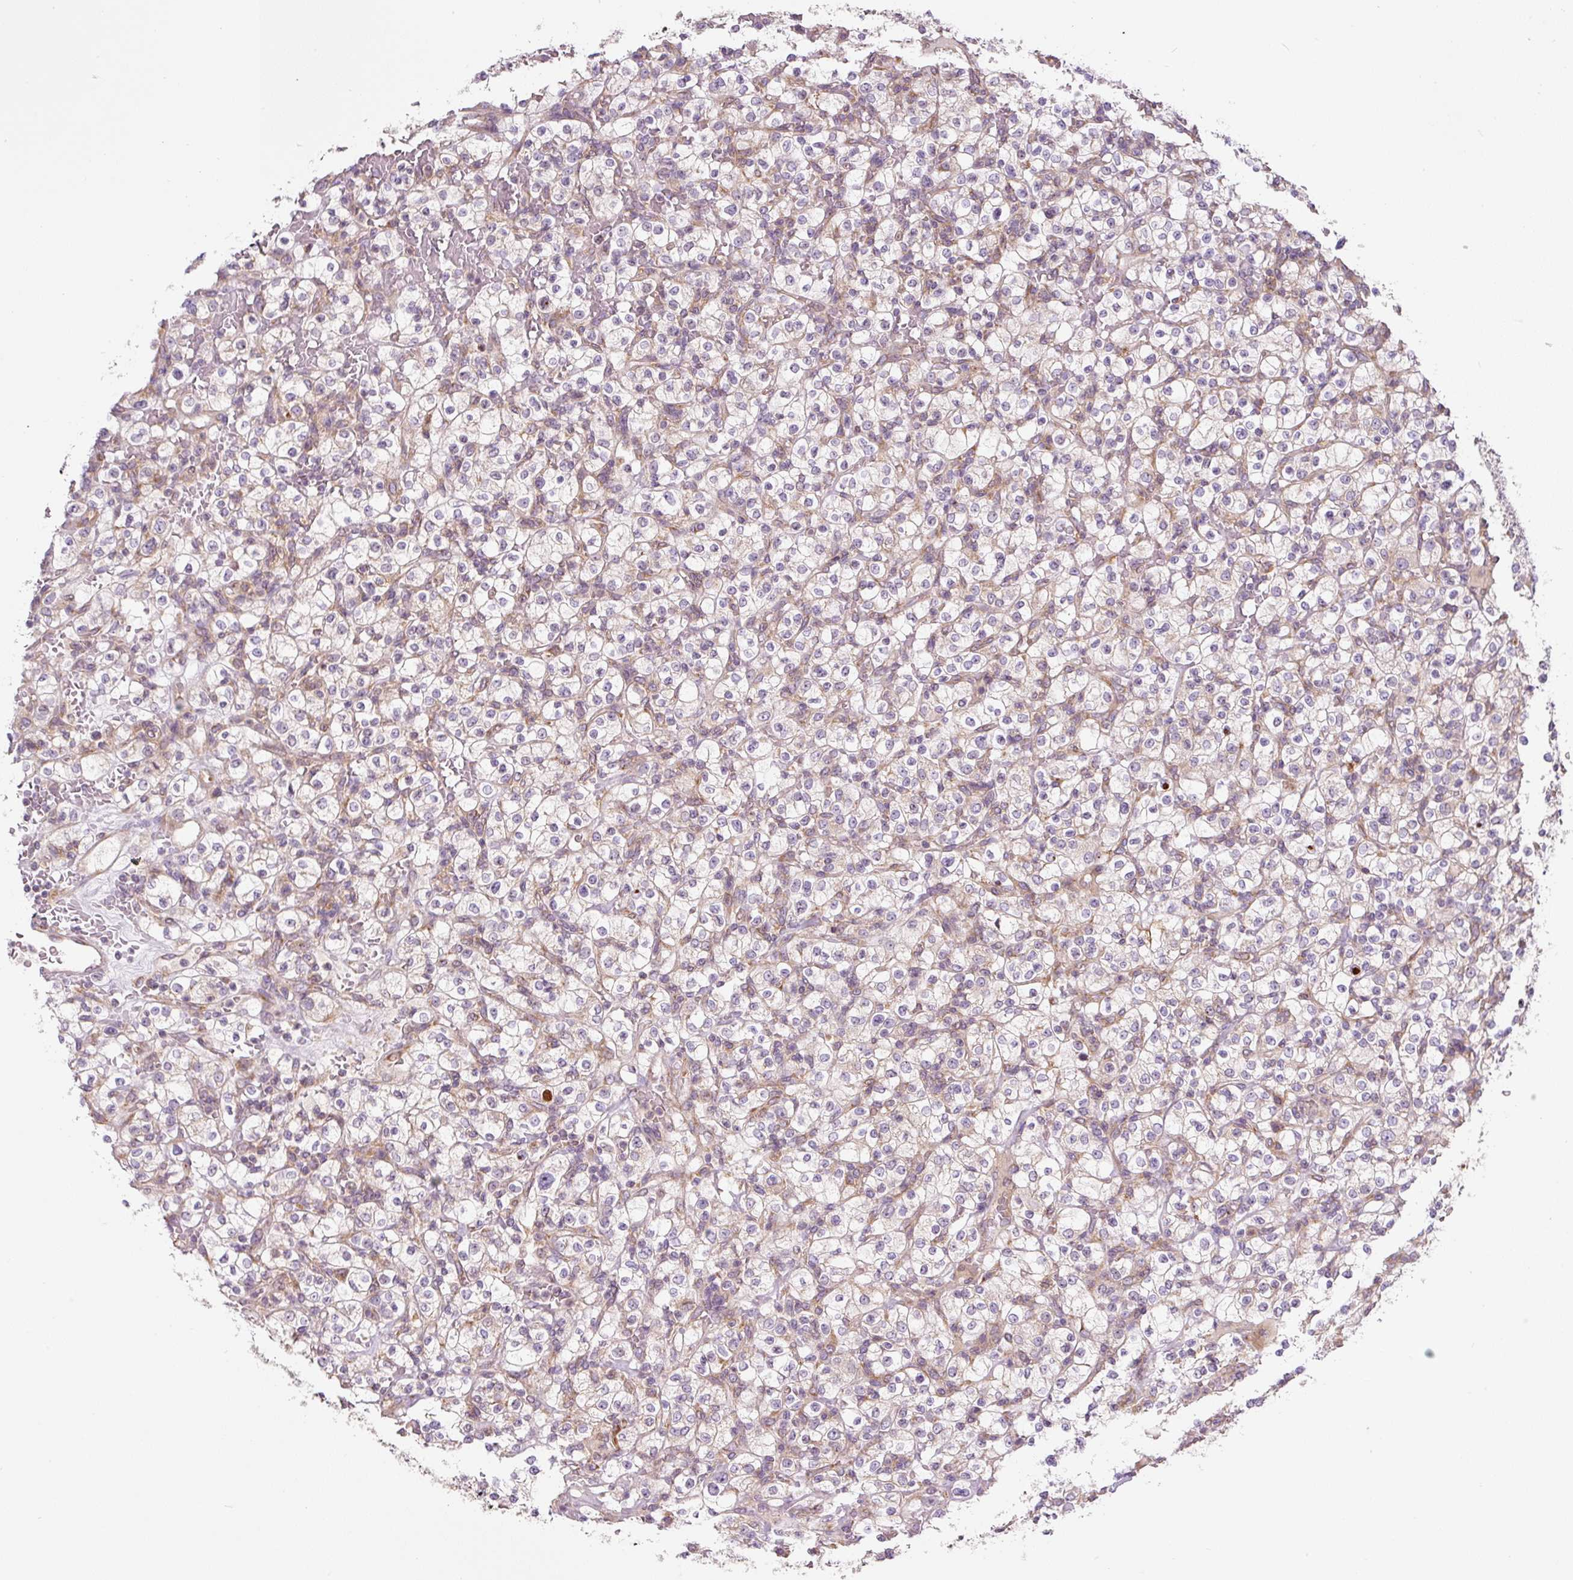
{"staining": {"intensity": "weak", "quantity": "<25%", "location": "cytoplasmic/membranous"}, "tissue": "renal cancer", "cell_type": "Tumor cells", "image_type": "cancer", "snomed": [{"axis": "morphology", "description": "Normal tissue, NOS"}, {"axis": "morphology", "description": "Adenocarcinoma, NOS"}, {"axis": "topography", "description": "Kidney"}], "caption": "Immunohistochemistry histopathology image of neoplastic tissue: renal cancer (adenocarcinoma) stained with DAB displays no significant protein positivity in tumor cells. (DAB (3,3'-diaminobenzidine) immunohistochemistry with hematoxylin counter stain).", "gene": "MORN4", "patient": {"sex": "female", "age": 72}}